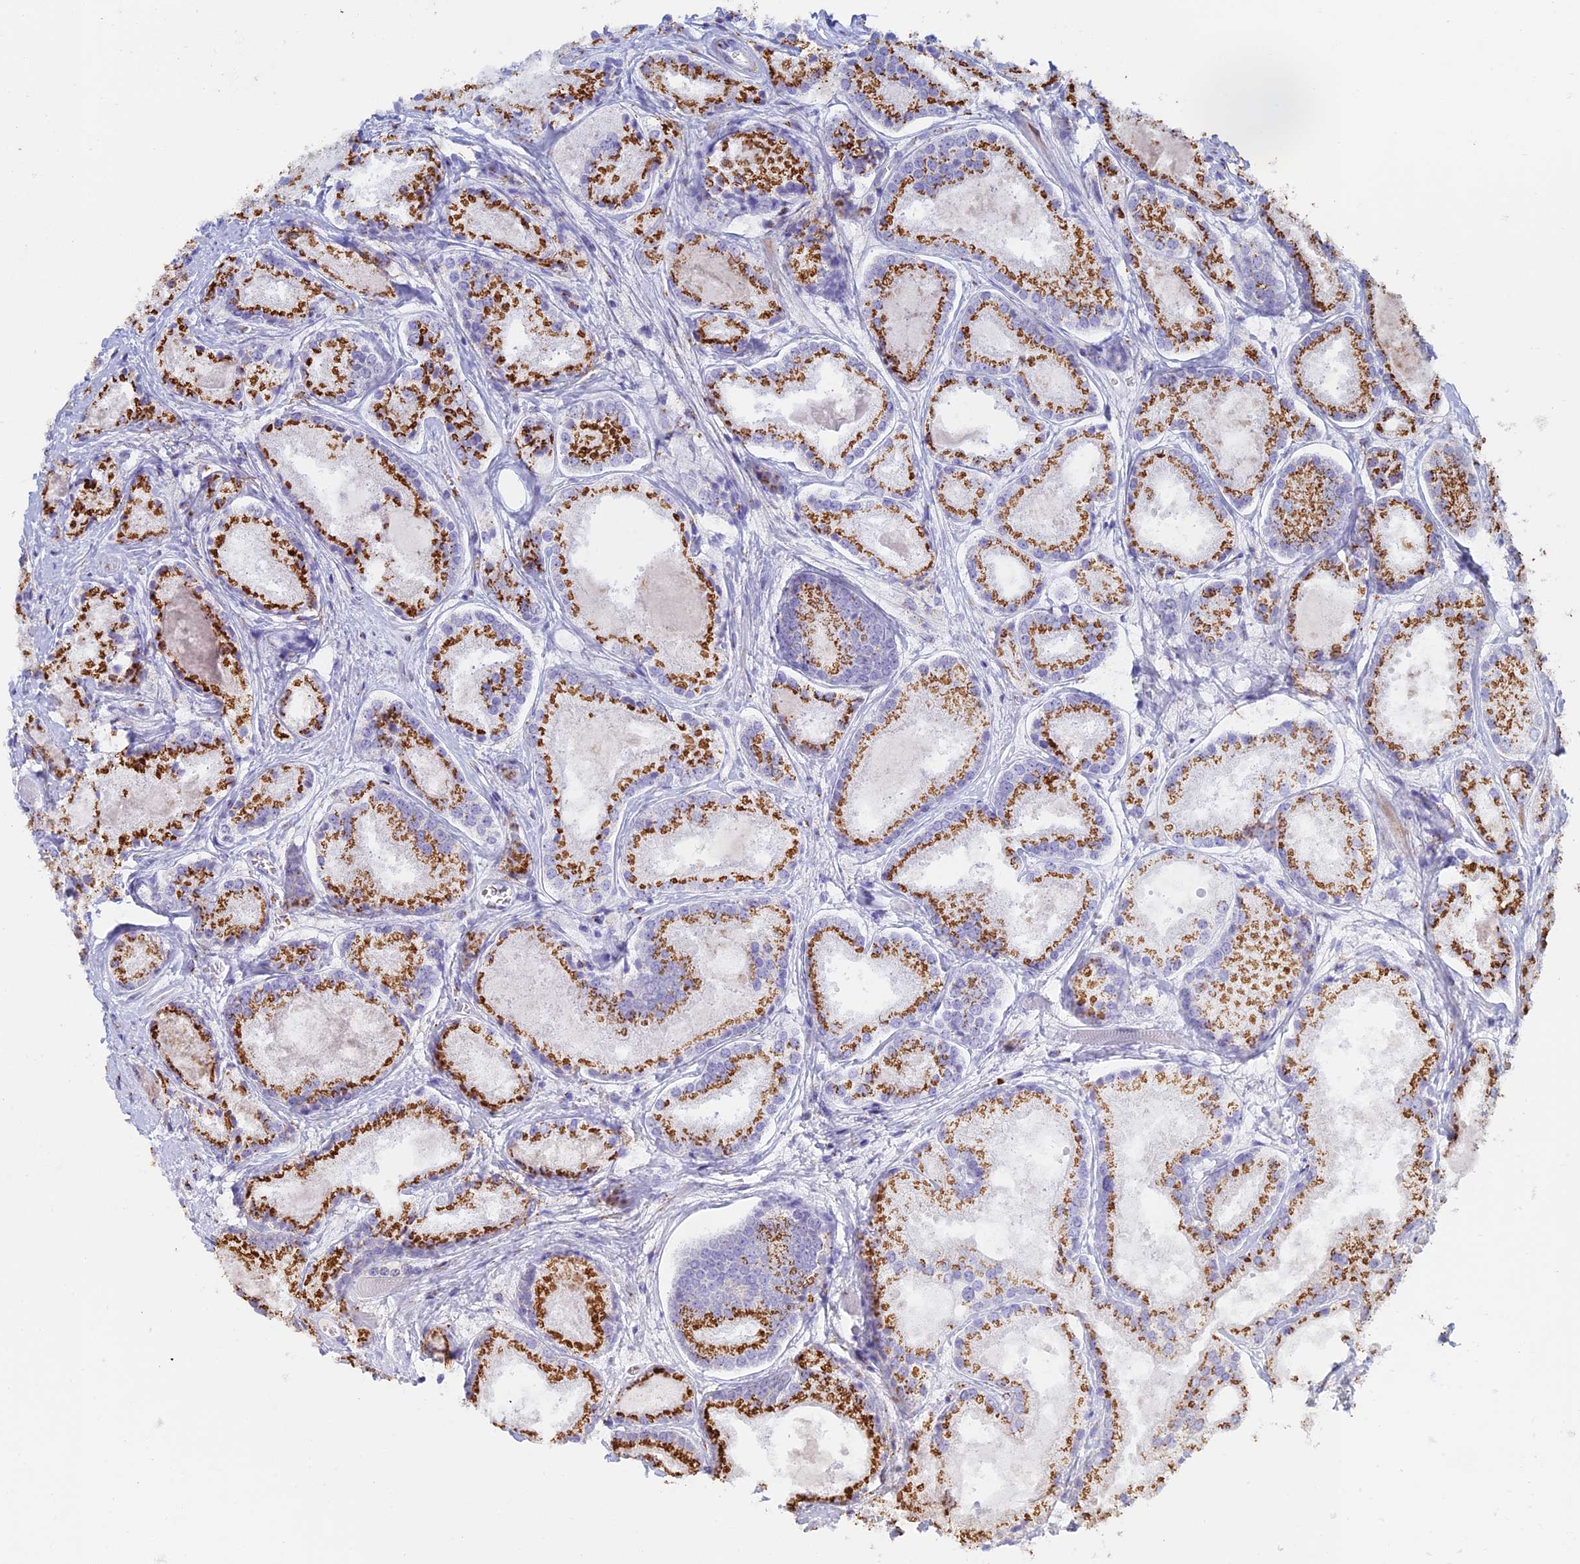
{"staining": {"intensity": "strong", "quantity": "25%-75%", "location": "cytoplasmic/membranous"}, "tissue": "prostate cancer", "cell_type": "Tumor cells", "image_type": "cancer", "snomed": [{"axis": "morphology", "description": "Adenocarcinoma, High grade"}, {"axis": "topography", "description": "Prostate"}], "caption": "Immunohistochemical staining of human prostate cancer (adenocarcinoma (high-grade)) shows high levels of strong cytoplasmic/membranous protein expression in about 25%-75% of tumor cells.", "gene": "HS2ST1", "patient": {"sex": "male", "age": 67}}